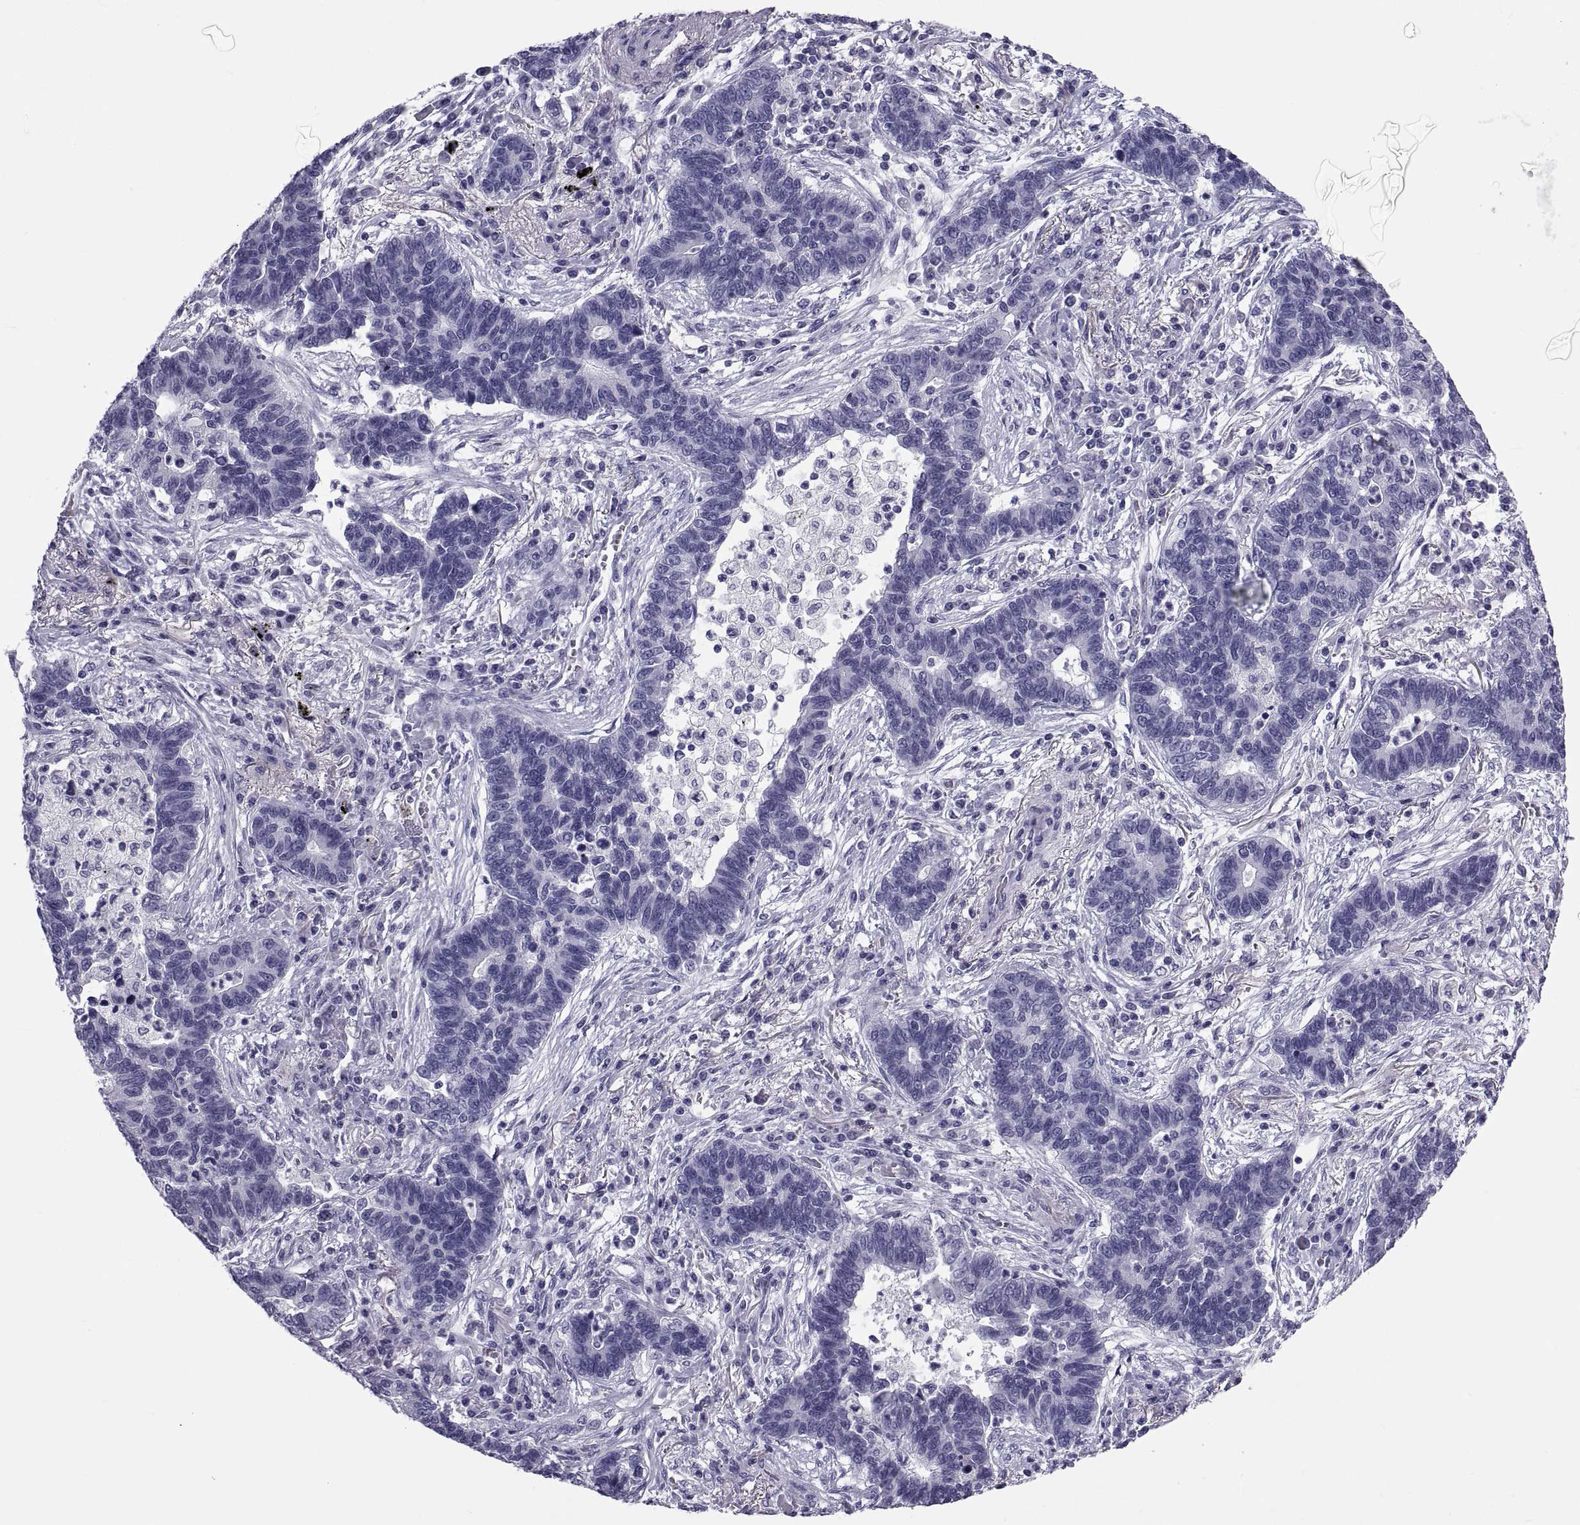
{"staining": {"intensity": "negative", "quantity": "none", "location": "none"}, "tissue": "lung cancer", "cell_type": "Tumor cells", "image_type": "cancer", "snomed": [{"axis": "morphology", "description": "Adenocarcinoma, NOS"}, {"axis": "topography", "description": "Lung"}], "caption": "The photomicrograph exhibits no significant positivity in tumor cells of adenocarcinoma (lung).", "gene": "DEFB129", "patient": {"sex": "female", "age": 57}}